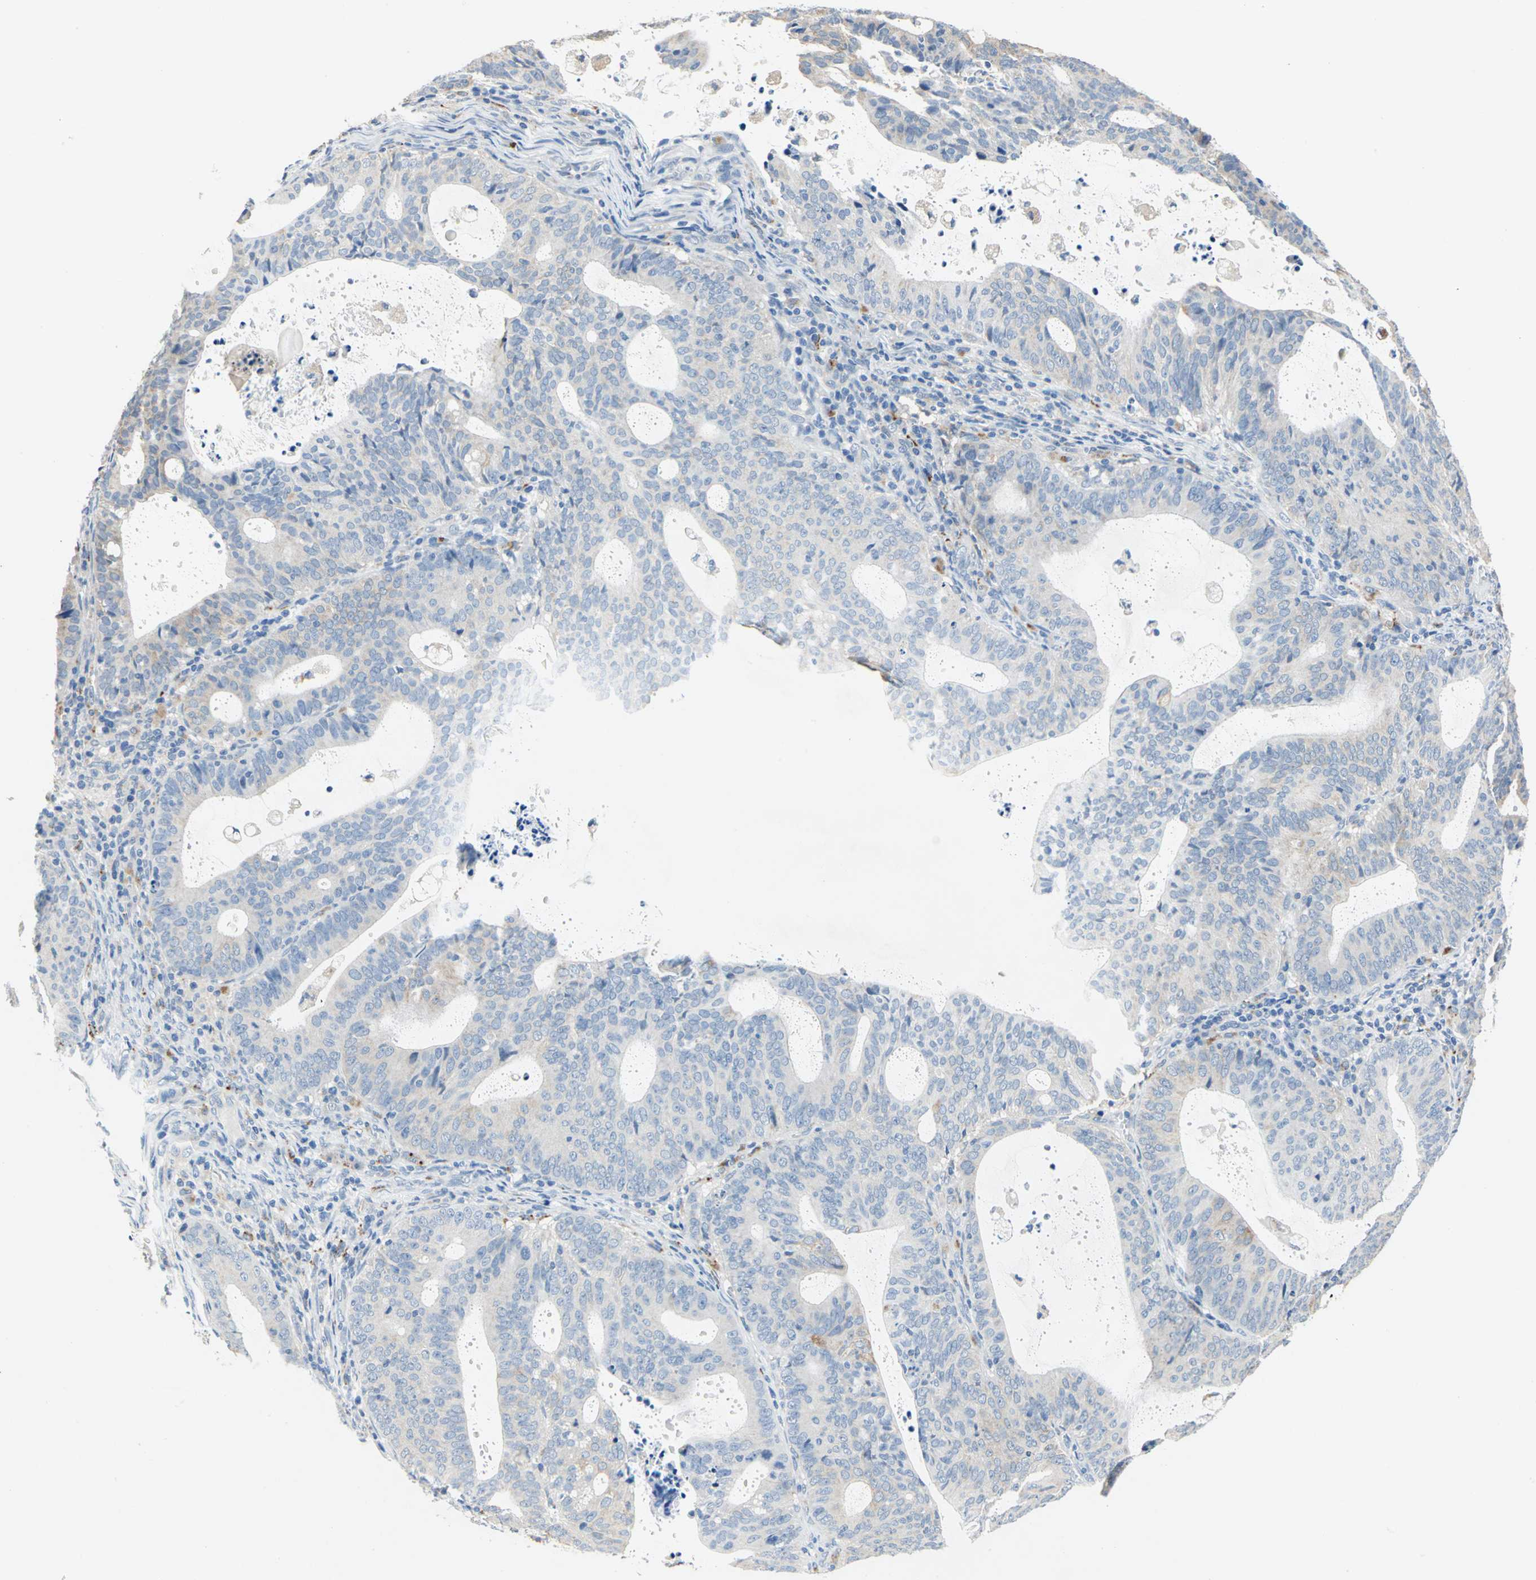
{"staining": {"intensity": "weak", "quantity": "25%-75%", "location": "cytoplasmic/membranous"}, "tissue": "endometrial cancer", "cell_type": "Tumor cells", "image_type": "cancer", "snomed": [{"axis": "morphology", "description": "Adenocarcinoma, NOS"}, {"axis": "topography", "description": "Uterus"}], "caption": "Protein staining demonstrates weak cytoplasmic/membranous staining in approximately 25%-75% of tumor cells in endometrial cancer (adenocarcinoma). (Stains: DAB (3,3'-diaminobenzidine) in brown, nuclei in blue, Microscopy: brightfield microscopy at high magnification).", "gene": "RASD2", "patient": {"sex": "female", "age": 83}}